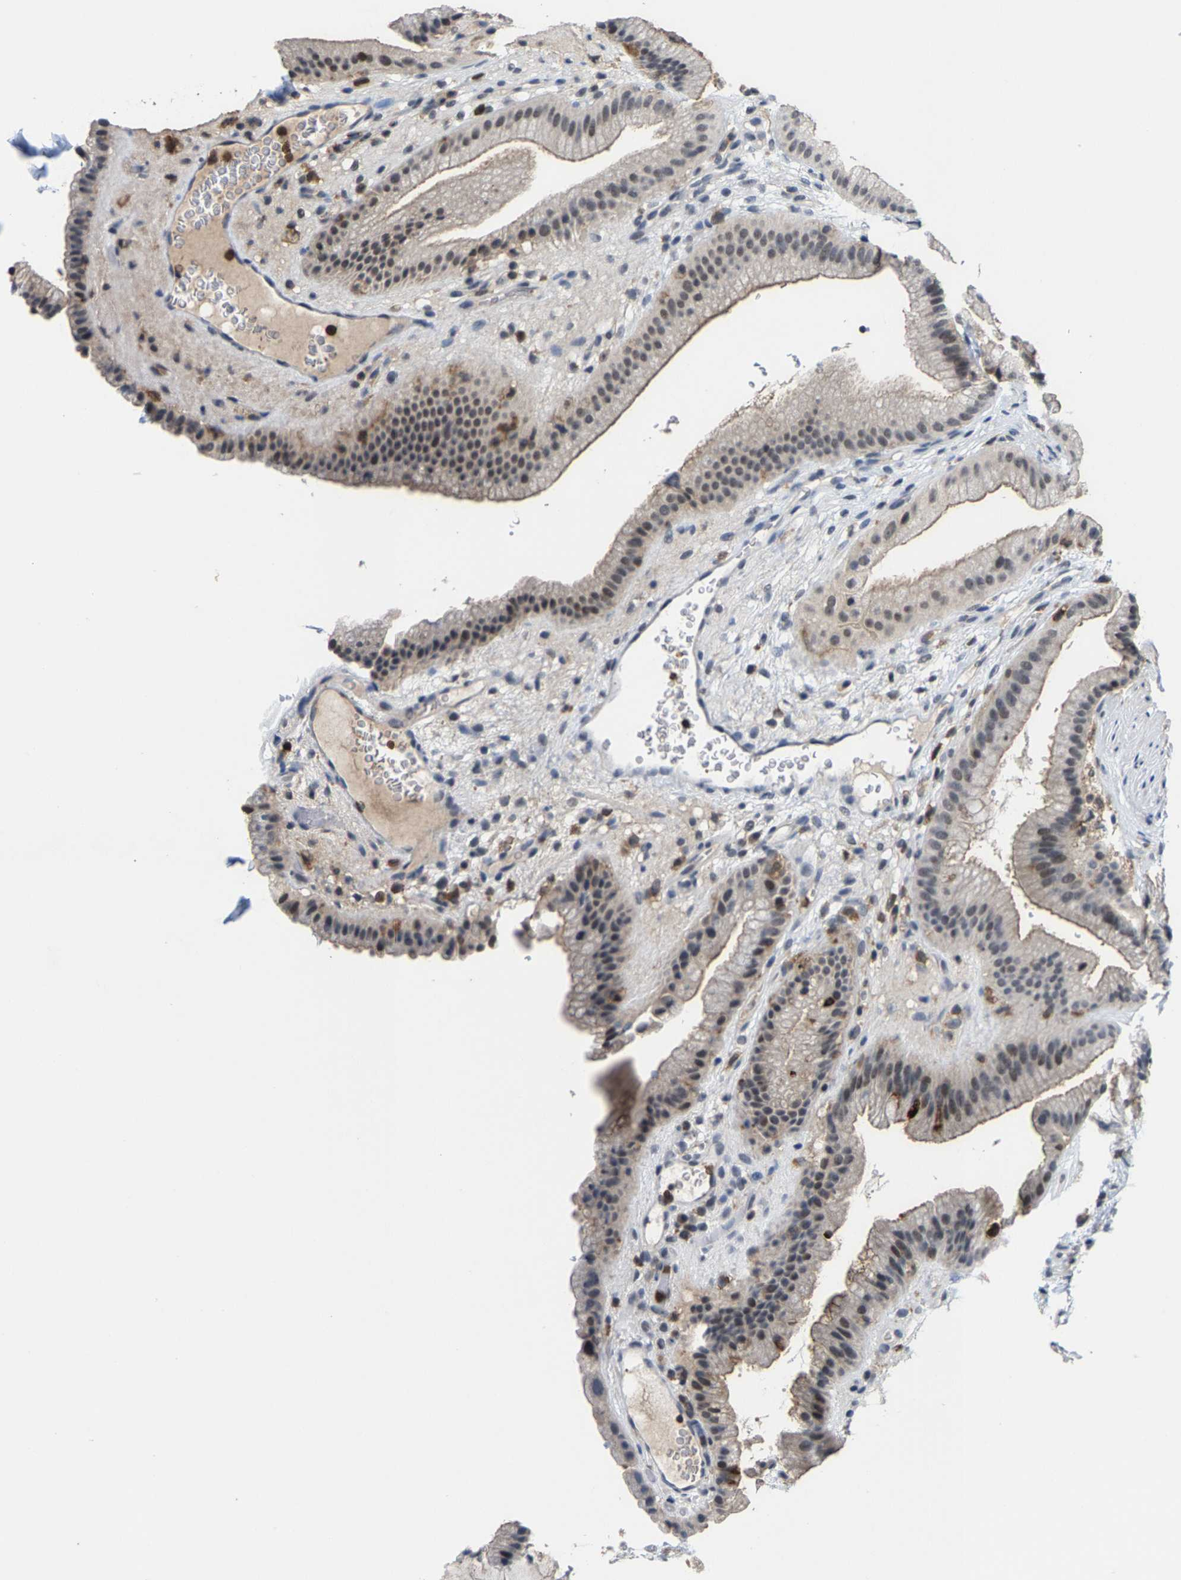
{"staining": {"intensity": "weak", "quantity": ">75%", "location": "cytoplasmic/membranous,nuclear"}, "tissue": "gallbladder", "cell_type": "Glandular cells", "image_type": "normal", "snomed": [{"axis": "morphology", "description": "Normal tissue, NOS"}, {"axis": "topography", "description": "Gallbladder"}], "caption": "A micrograph of gallbladder stained for a protein displays weak cytoplasmic/membranous,nuclear brown staining in glandular cells. The staining is performed using DAB (3,3'-diaminobenzidine) brown chromogen to label protein expression. The nuclei are counter-stained blue using hematoxylin.", "gene": "FGD3", "patient": {"sex": "male", "age": 49}}